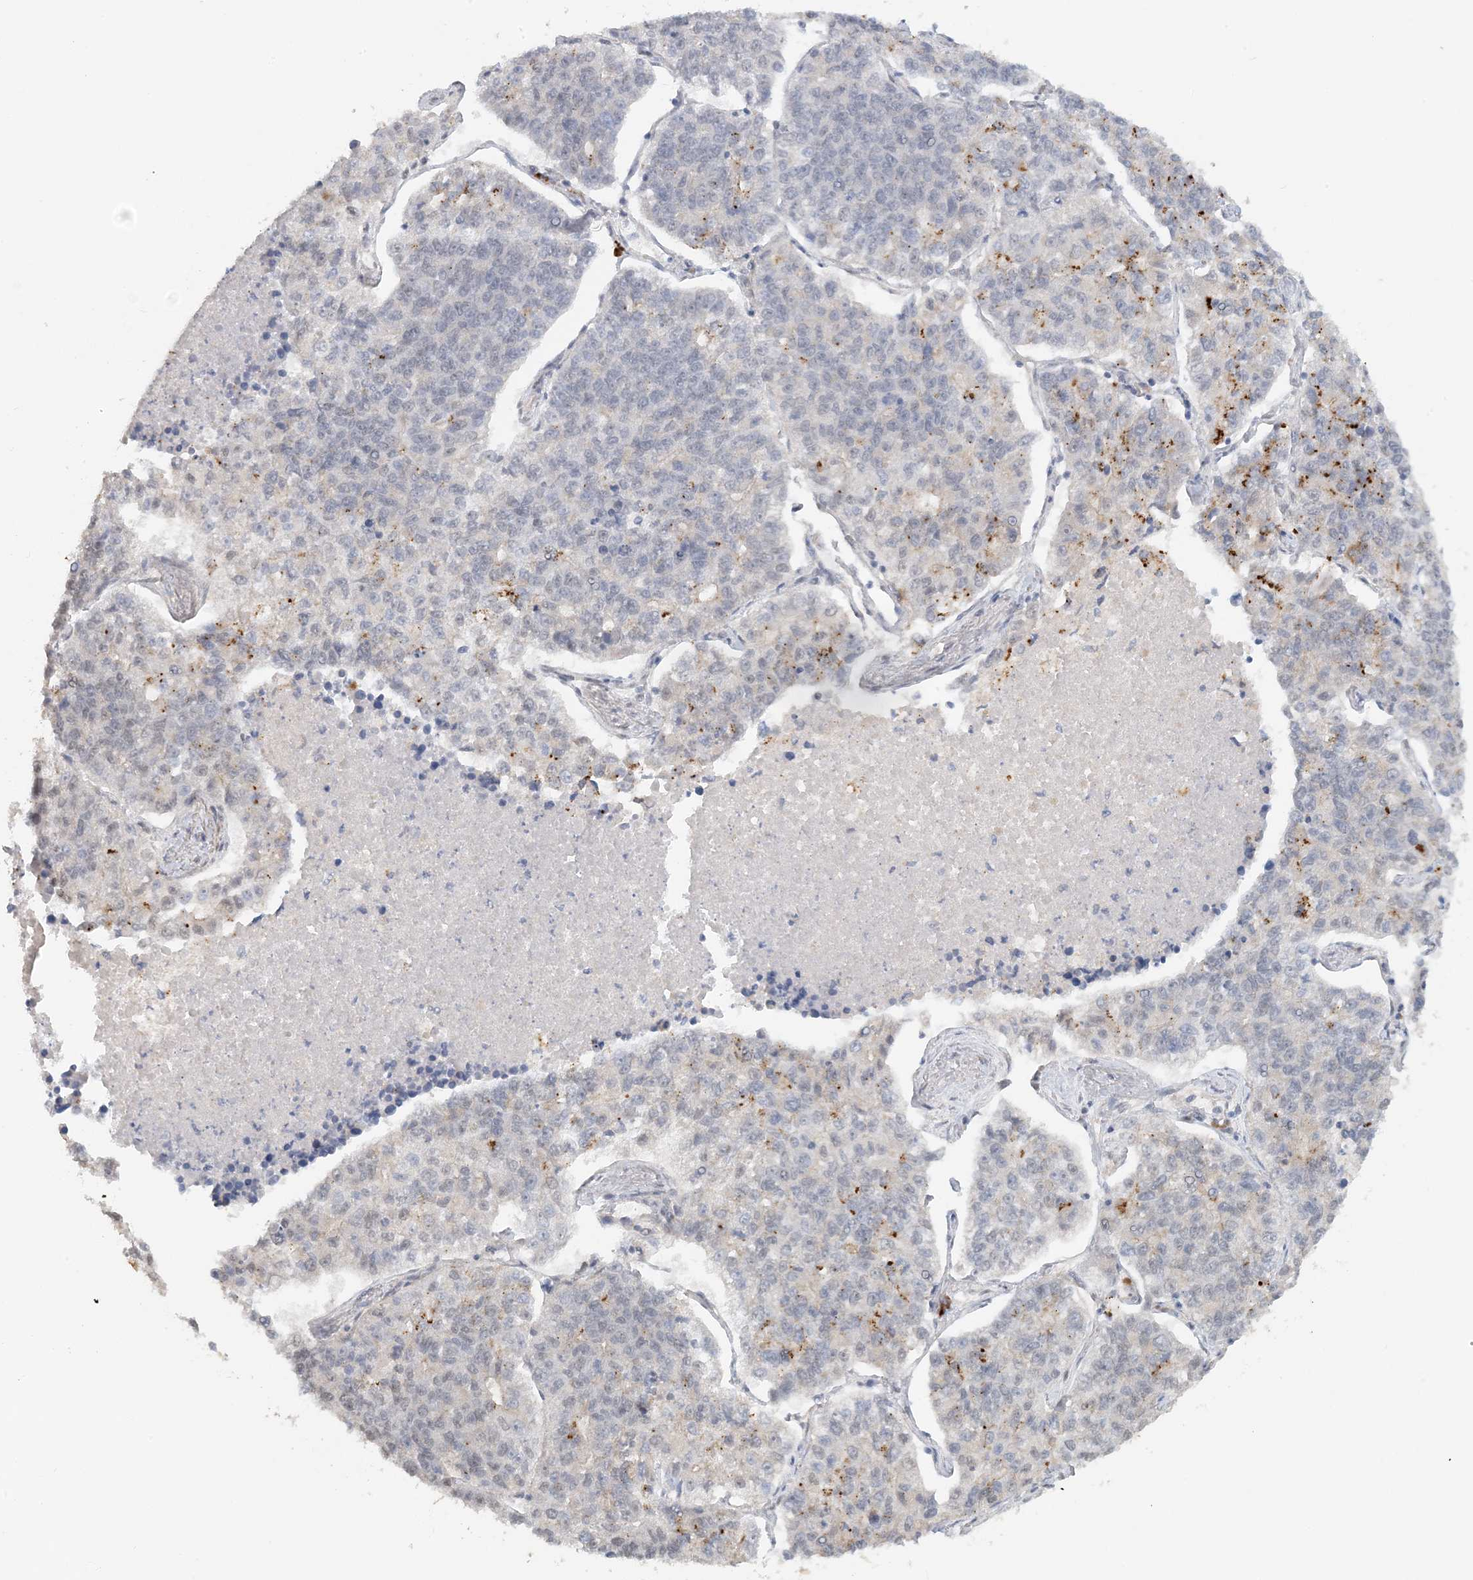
{"staining": {"intensity": "moderate", "quantity": "<25%", "location": "cytoplasmic/membranous"}, "tissue": "lung cancer", "cell_type": "Tumor cells", "image_type": "cancer", "snomed": [{"axis": "morphology", "description": "Adenocarcinoma, NOS"}, {"axis": "topography", "description": "Lung"}], "caption": "A low amount of moderate cytoplasmic/membranous staining is present in approximately <25% of tumor cells in adenocarcinoma (lung) tissue.", "gene": "ZCCHC4", "patient": {"sex": "male", "age": 49}}